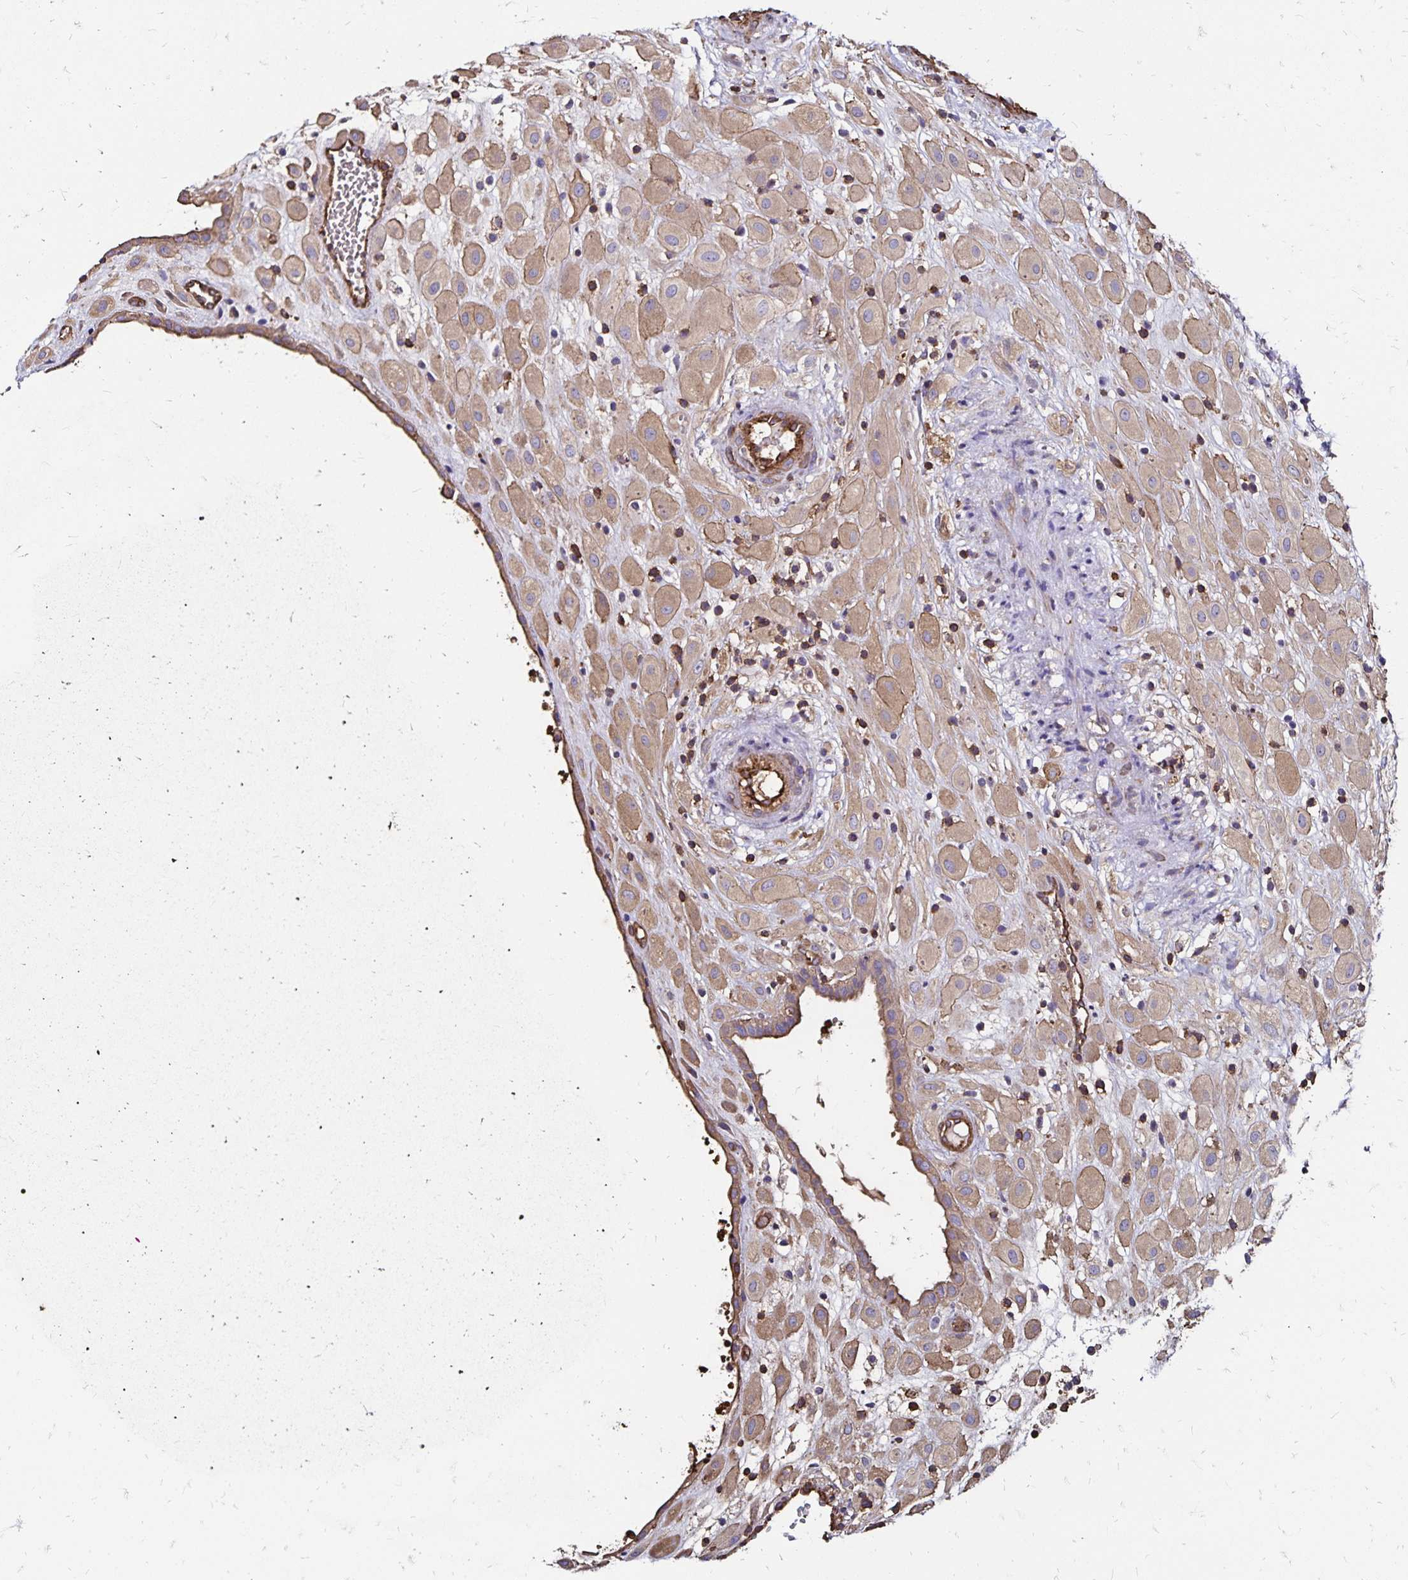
{"staining": {"intensity": "weak", "quantity": ">75%", "location": "cytoplasmic/membranous"}, "tissue": "placenta", "cell_type": "Decidual cells", "image_type": "normal", "snomed": [{"axis": "morphology", "description": "Normal tissue, NOS"}, {"axis": "topography", "description": "Placenta"}], "caption": "Immunohistochemical staining of normal placenta displays low levels of weak cytoplasmic/membranous positivity in approximately >75% of decidual cells. Immunohistochemistry stains the protein in brown and the nuclei are stained blue.", "gene": "RPRML", "patient": {"sex": "female", "age": 24}}